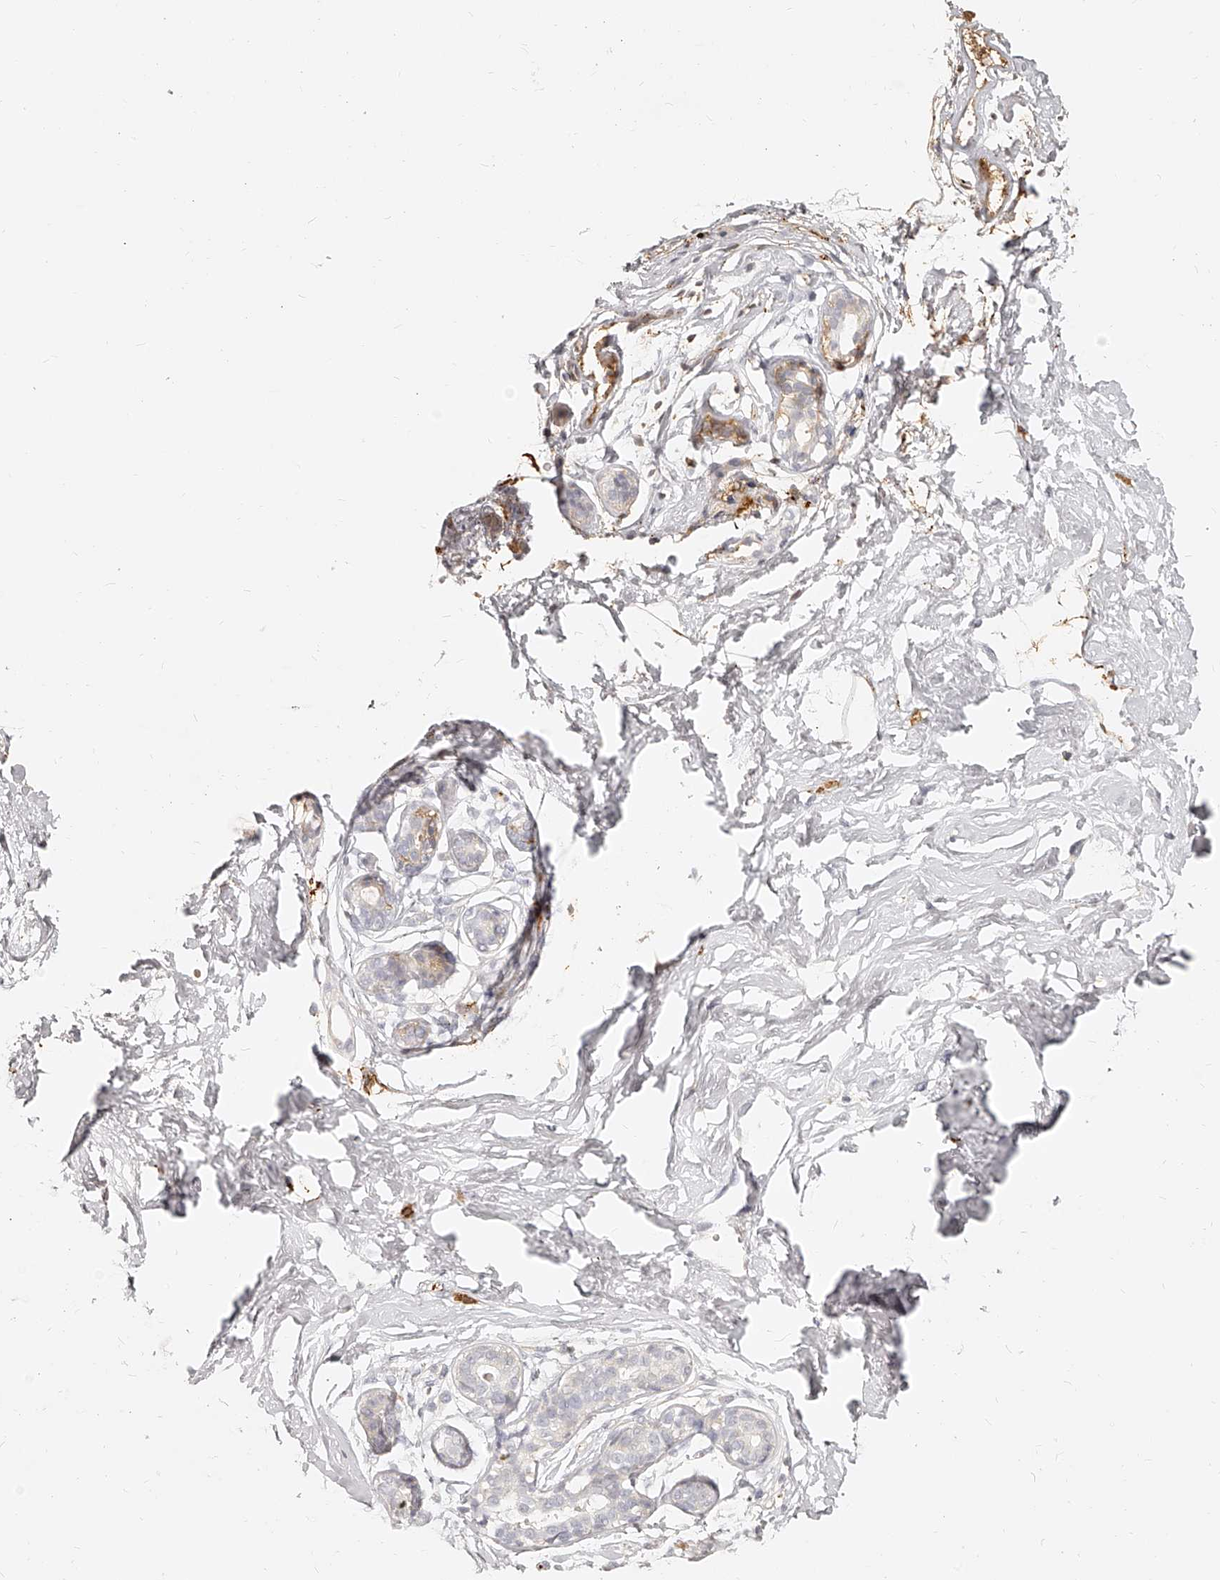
{"staining": {"intensity": "negative", "quantity": "none", "location": "none"}, "tissue": "breast", "cell_type": "Adipocytes", "image_type": "normal", "snomed": [{"axis": "morphology", "description": "Normal tissue, NOS"}, {"axis": "morphology", "description": "Adenoma, NOS"}, {"axis": "topography", "description": "Breast"}], "caption": "This histopathology image is of benign breast stained with immunohistochemistry (IHC) to label a protein in brown with the nuclei are counter-stained blue. There is no expression in adipocytes. Brightfield microscopy of immunohistochemistry (IHC) stained with DAB (3,3'-diaminobenzidine) (brown) and hematoxylin (blue), captured at high magnification.", "gene": "ITGB3", "patient": {"sex": "female", "age": 23}}